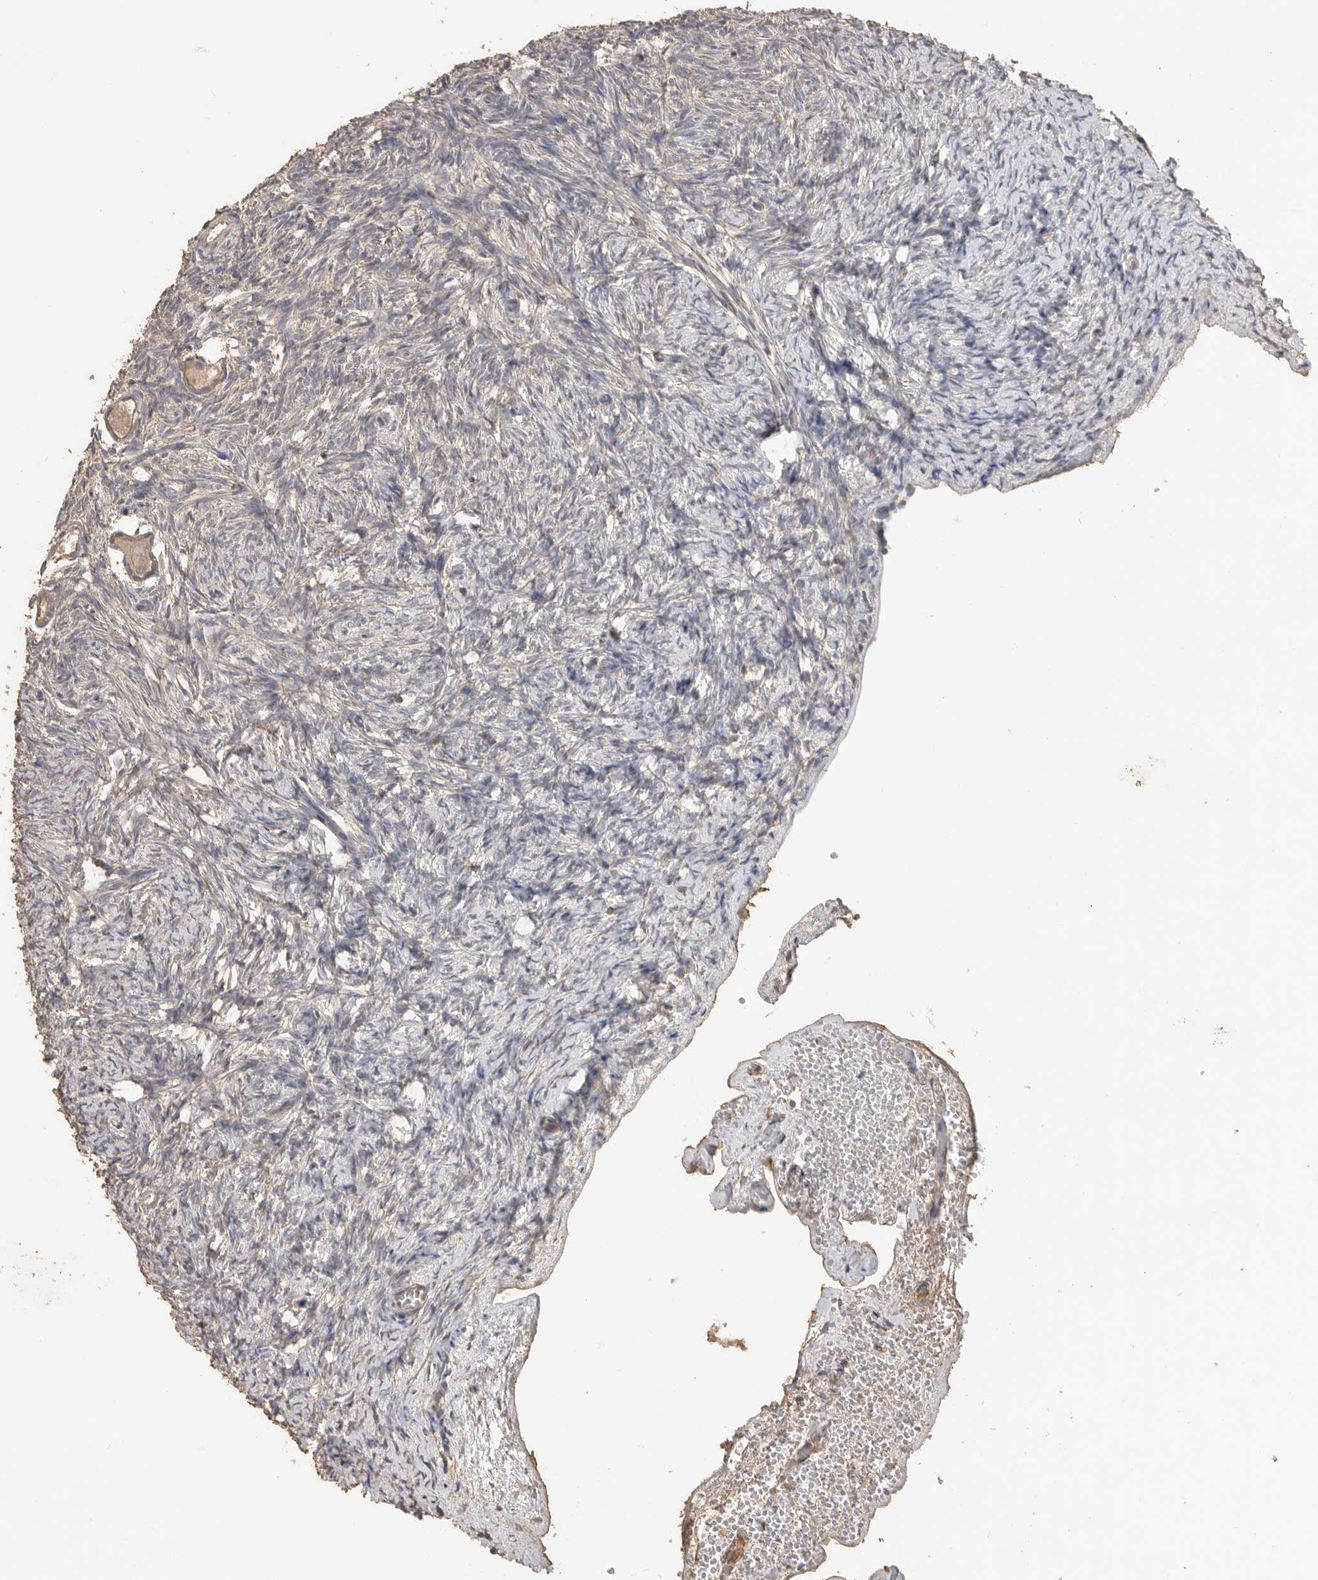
{"staining": {"intensity": "weak", "quantity": ">75%", "location": "cytoplasmic/membranous"}, "tissue": "ovary", "cell_type": "Follicle cells", "image_type": "normal", "snomed": [{"axis": "morphology", "description": "Normal tissue, NOS"}, {"axis": "topography", "description": "Ovary"}], "caption": "A photomicrograph of human ovary stained for a protein demonstrates weak cytoplasmic/membranous brown staining in follicle cells. The protein of interest is stained brown, and the nuclei are stained in blue (DAB IHC with brightfield microscopy, high magnification).", "gene": "MAP2K1", "patient": {"sex": "female", "age": 34}}